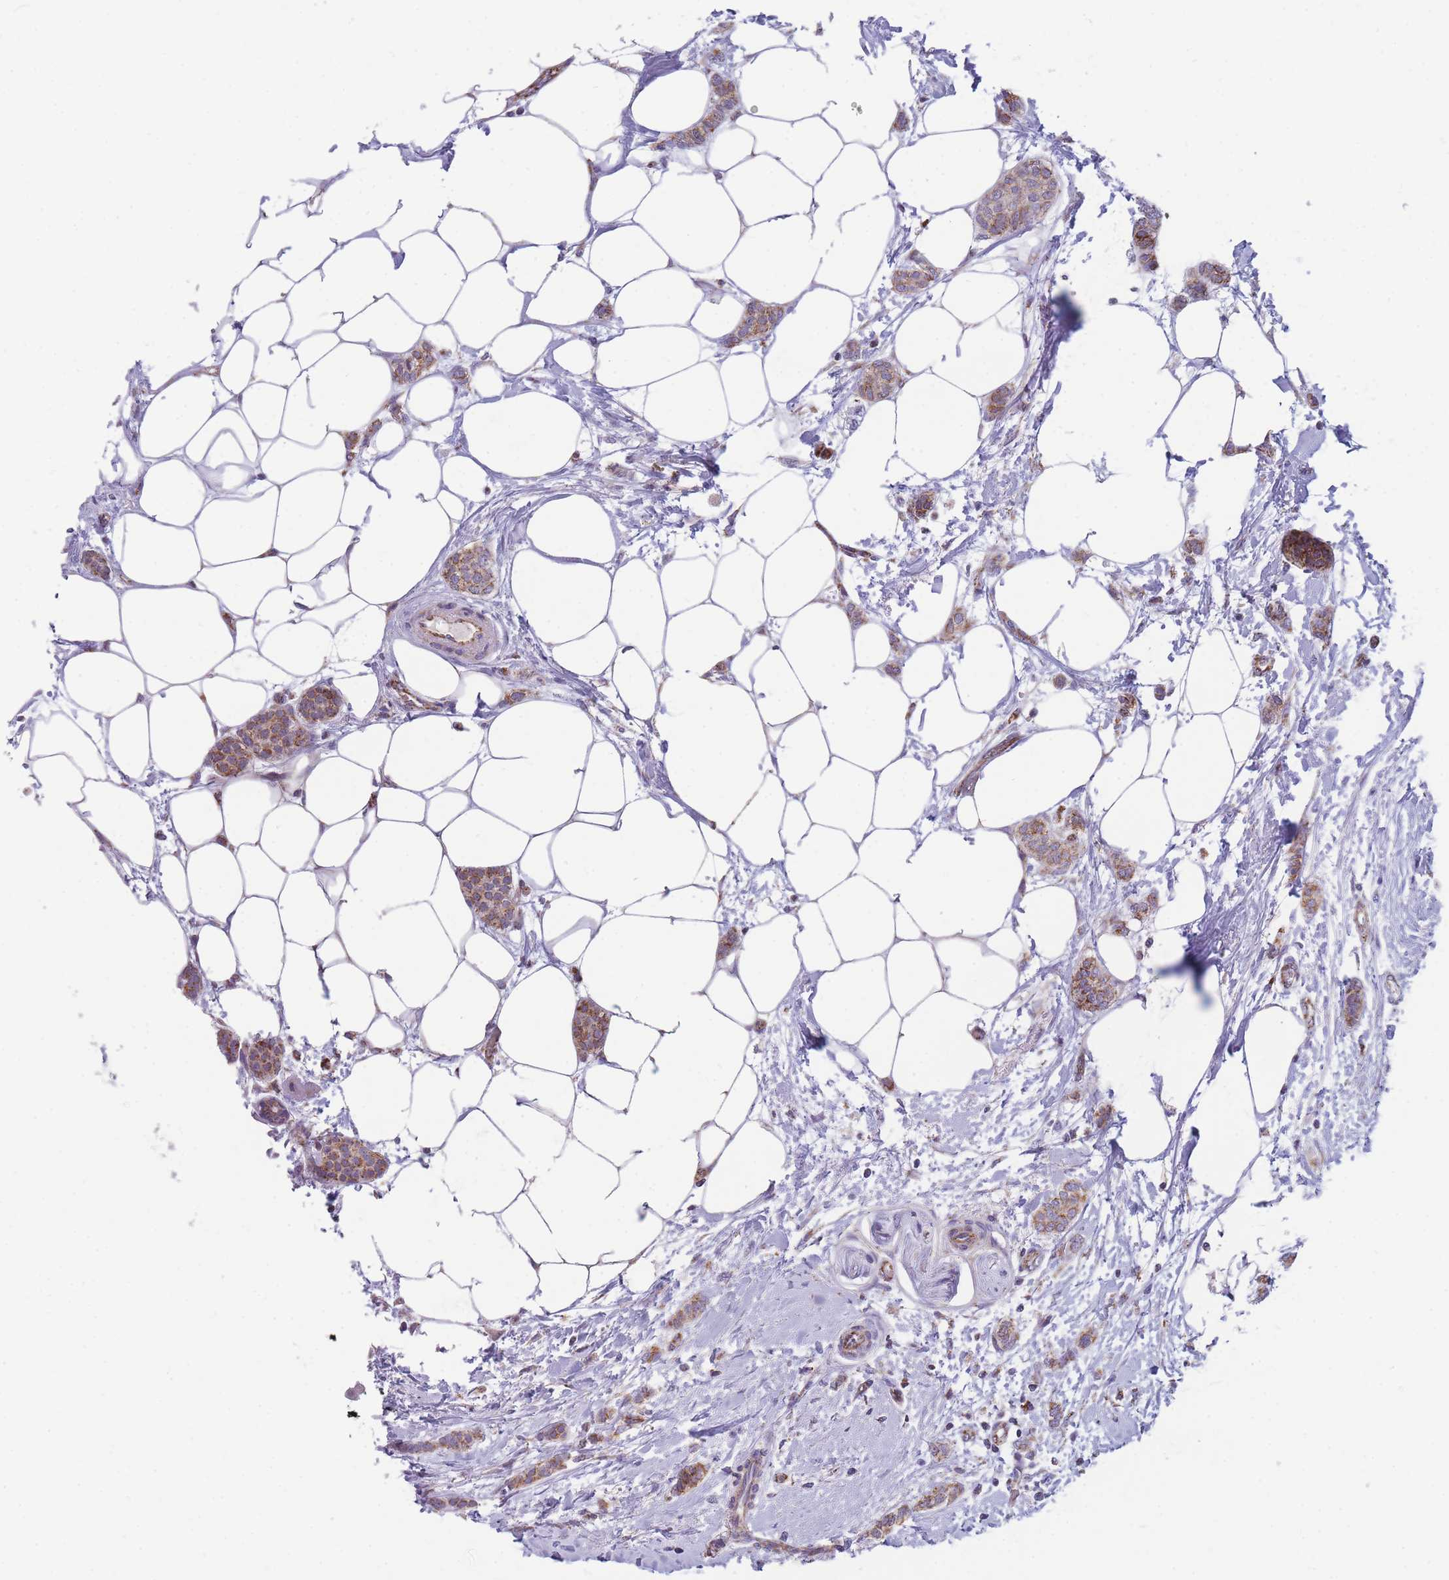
{"staining": {"intensity": "moderate", "quantity": ">75%", "location": "cytoplasmic/membranous"}, "tissue": "breast cancer", "cell_type": "Tumor cells", "image_type": "cancer", "snomed": [{"axis": "morphology", "description": "Duct carcinoma"}, {"axis": "topography", "description": "Breast"}], "caption": "Breast invasive ductal carcinoma stained with a brown dye reveals moderate cytoplasmic/membranous positive expression in approximately >75% of tumor cells.", "gene": "DDX49", "patient": {"sex": "female", "age": 72}}